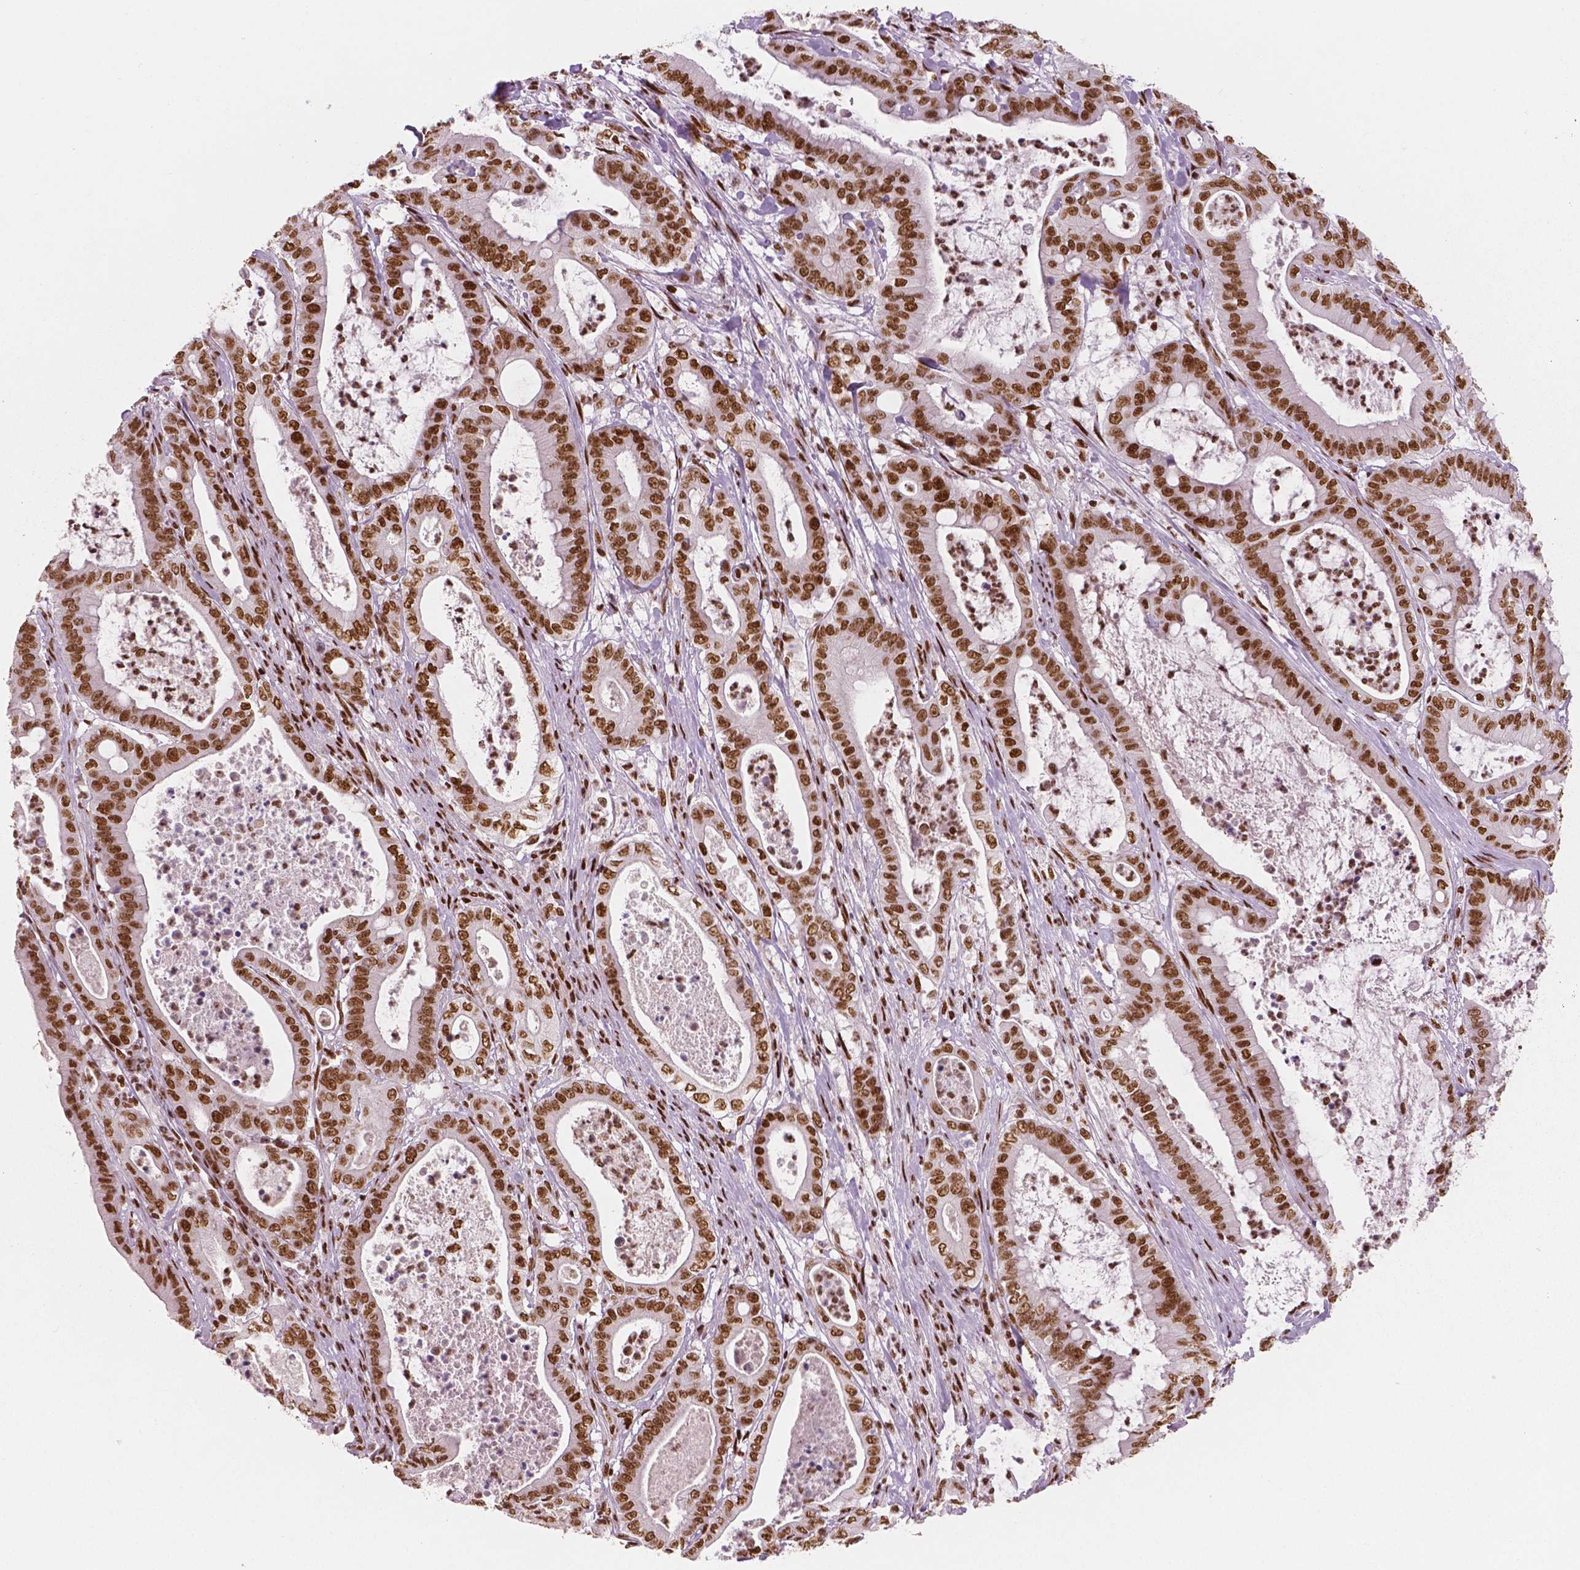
{"staining": {"intensity": "strong", "quantity": ">75%", "location": "nuclear"}, "tissue": "pancreatic cancer", "cell_type": "Tumor cells", "image_type": "cancer", "snomed": [{"axis": "morphology", "description": "Adenocarcinoma, NOS"}, {"axis": "topography", "description": "Pancreas"}], "caption": "Pancreatic adenocarcinoma stained with a protein marker demonstrates strong staining in tumor cells.", "gene": "BRD4", "patient": {"sex": "male", "age": 71}}